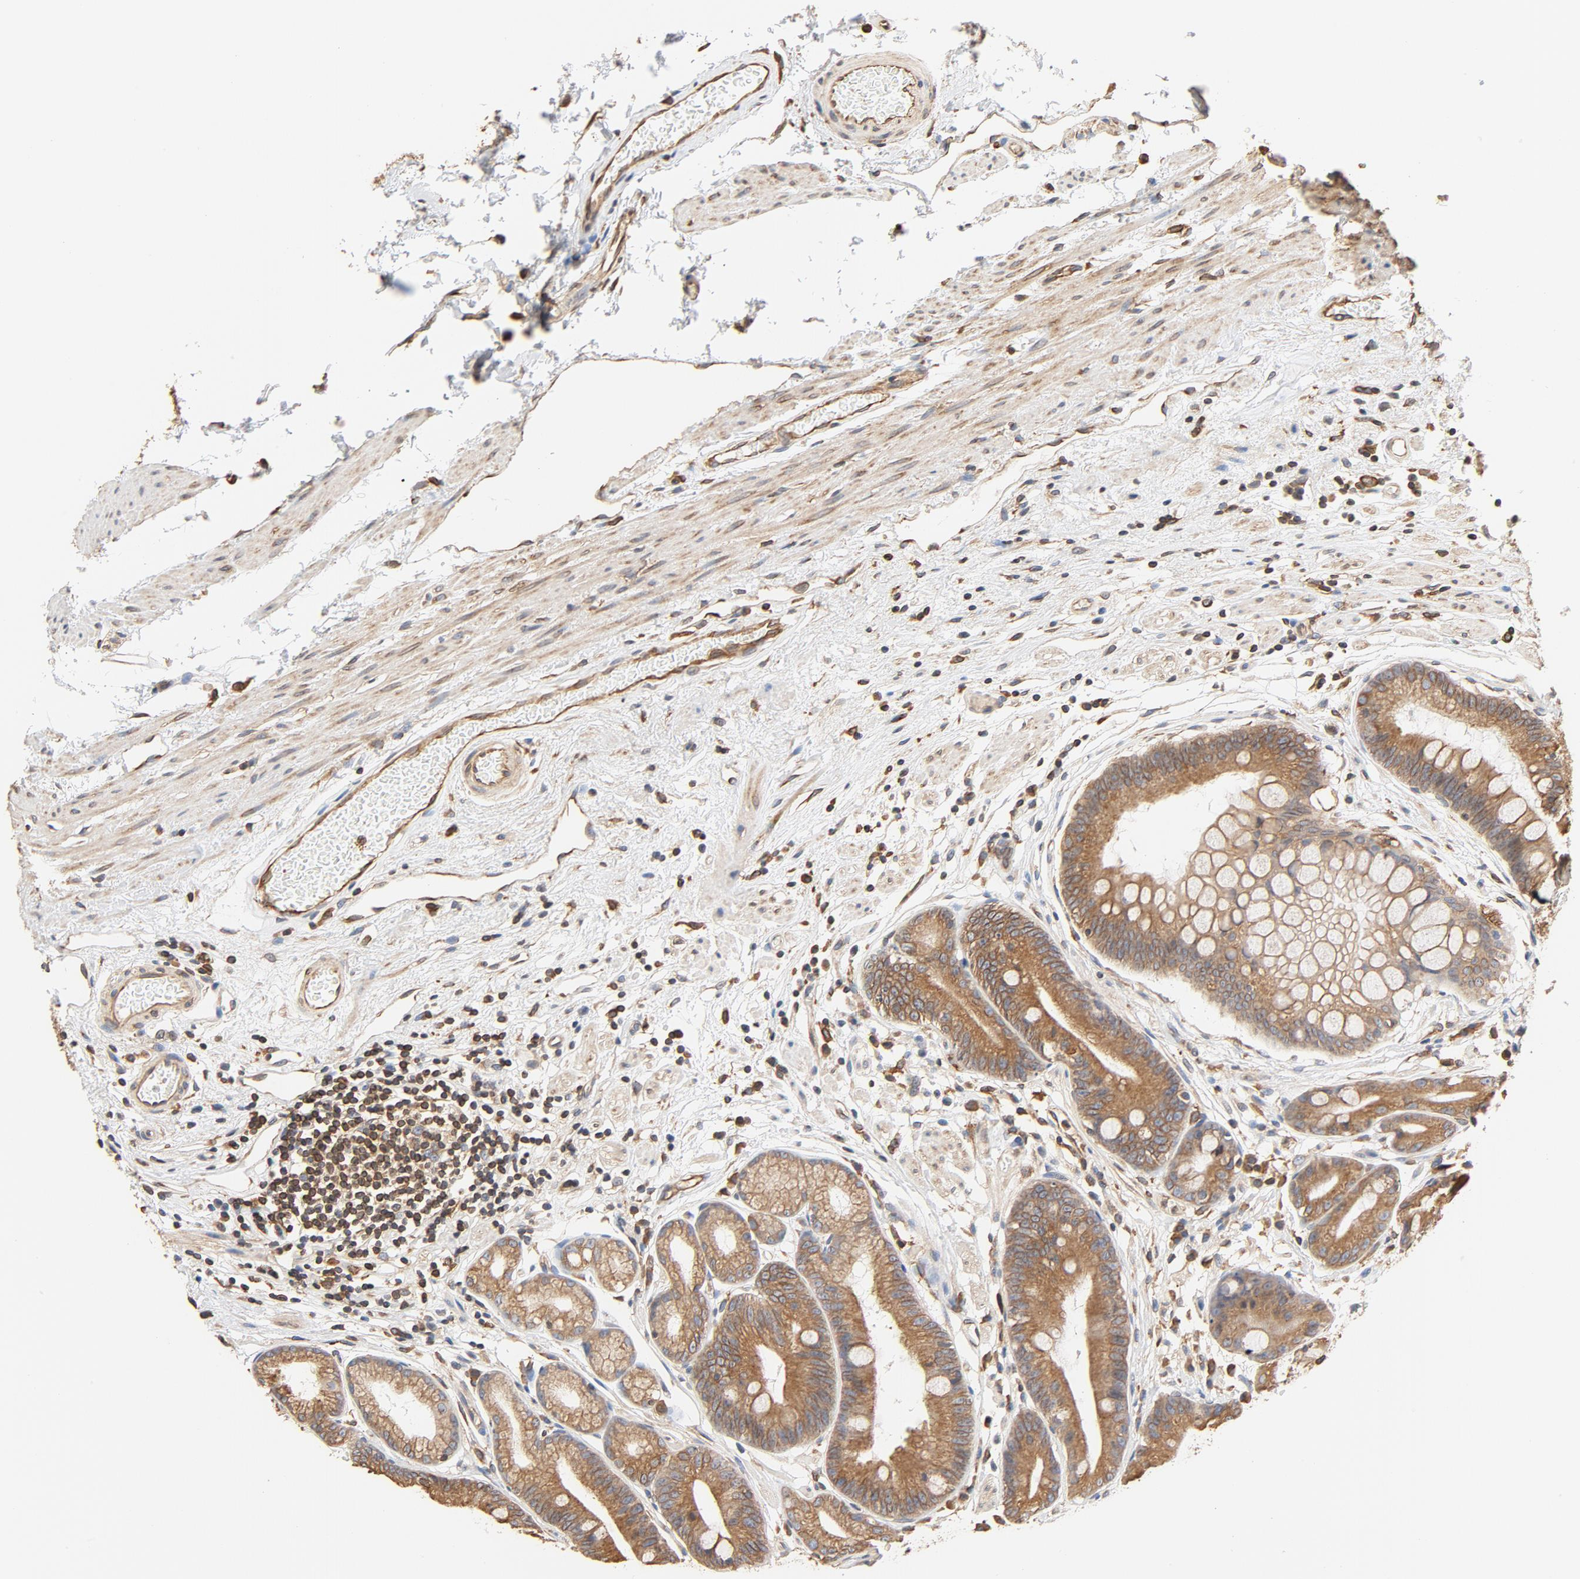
{"staining": {"intensity": "moderate", "quantity": ">75%", "location": "cytoplasmic/membranous"}, "tissue": "stomach", "cell_type": "Glandular cells", "image_type": "normal", "snomed": [{"axis": "morphology", "description": "Normal tissue, NOS"}, {"axis": "morphology", "description": "Inflammation, NOS"}, {"axis": "topography", "description": "Stomach, lower"}], "caption": "A brown stain labels moderate cytoplasmic/membranous expression of a protein in glandular cells of benign stomach.", "gene": "BCAP31", "patient": {"sex": "male", "age": 59}}